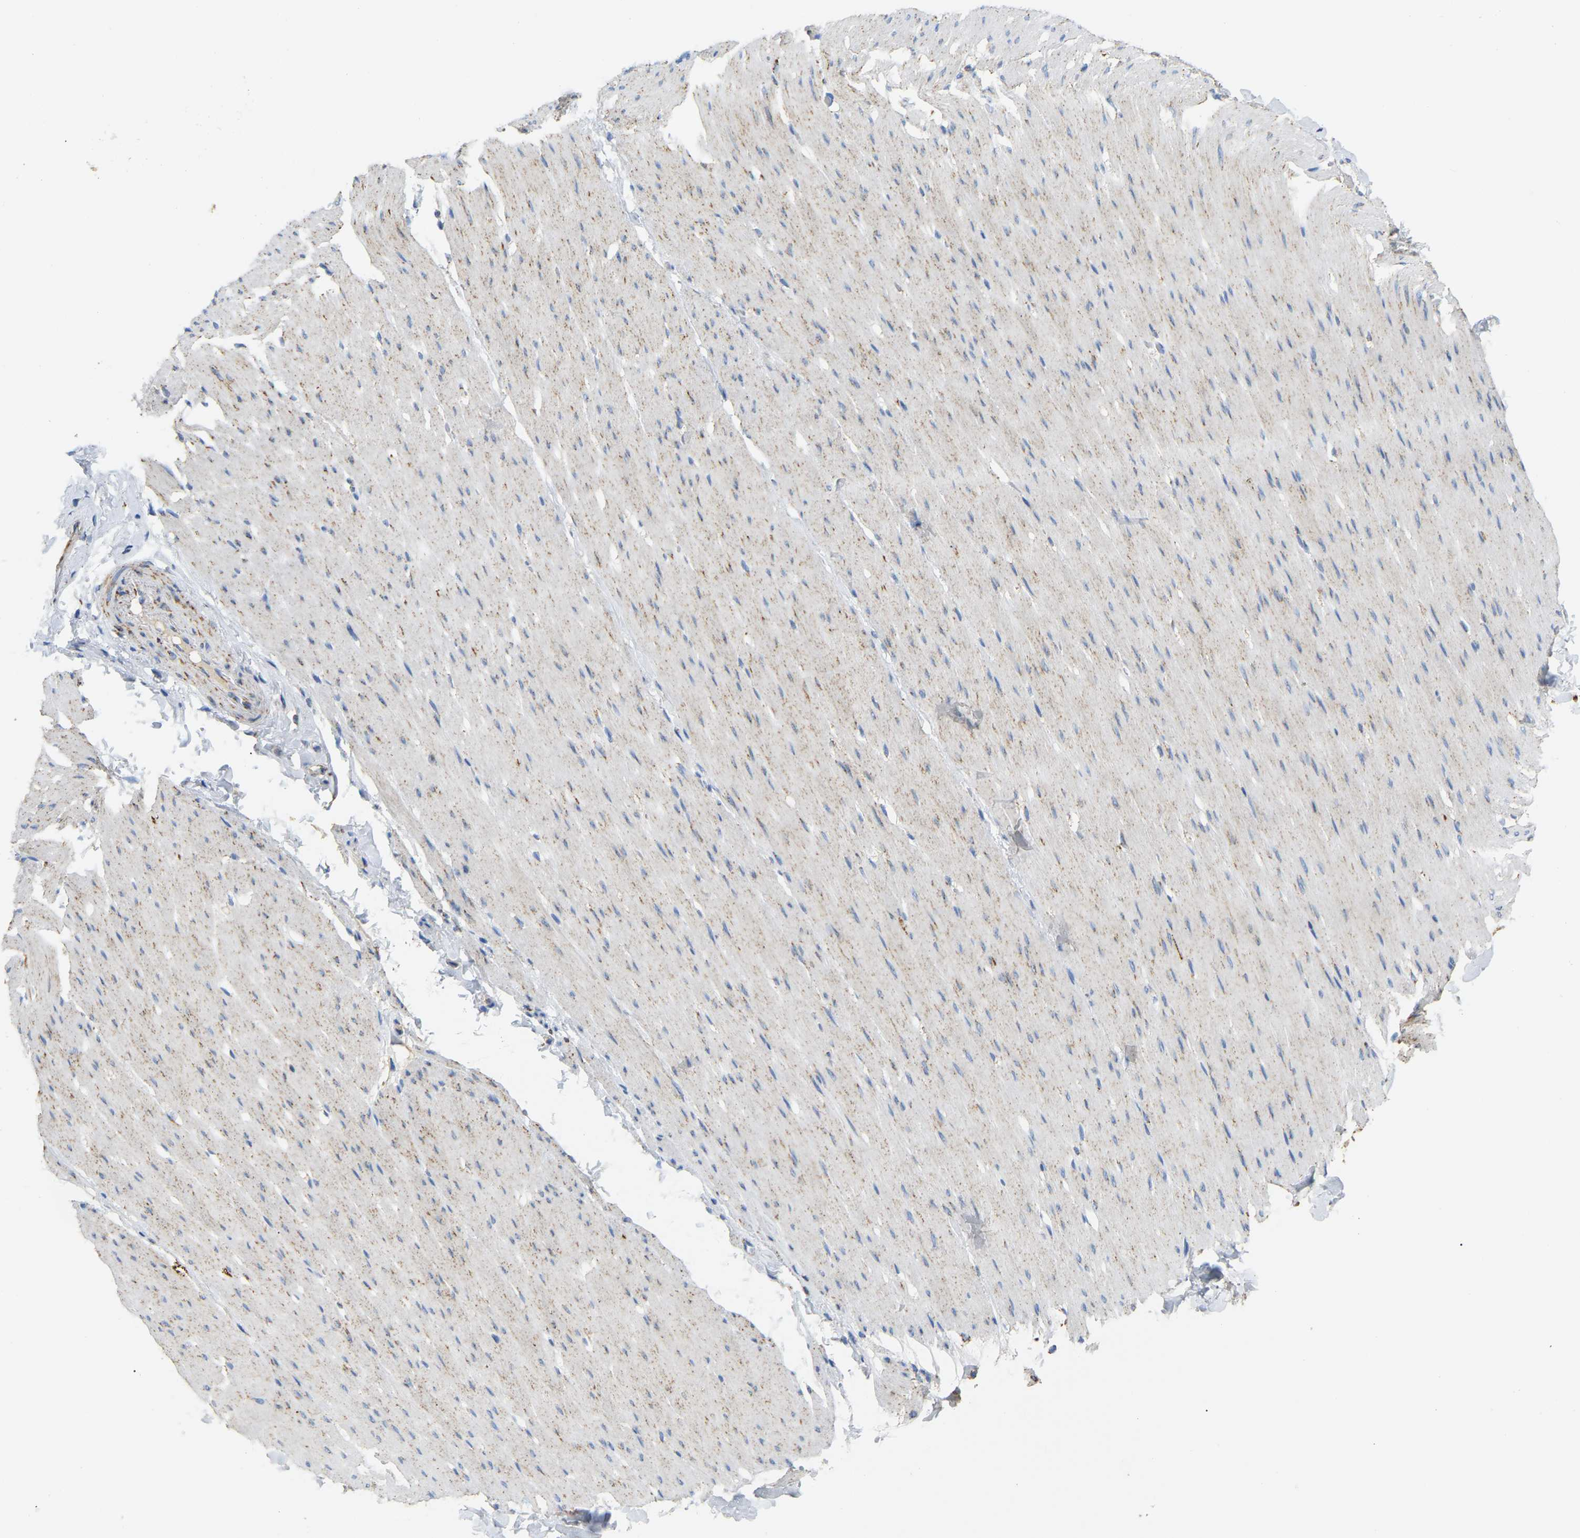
{"staining": {"intensity": "weak", "quantity": "<25%", "location": "cytoplasmic/membranous"}, "tissue": "smooth muscle", "cell_type": "Smooth muscle cells", "image_type": "normal", "snomed": [{"axis": "morphology", "description": "Normal tissue, NOS"}, {"axis": "topography", "description": "Smooth muscle"}, {"axis": "topography", "description": "Colon"}], "caption": "Smooth muscle stained for a protein using immunohistochemistry (IHC) reveals no positivity smooth muscle cells.", "gene": "HIBADH", "patient": {"sex": "male", "age": 67}}